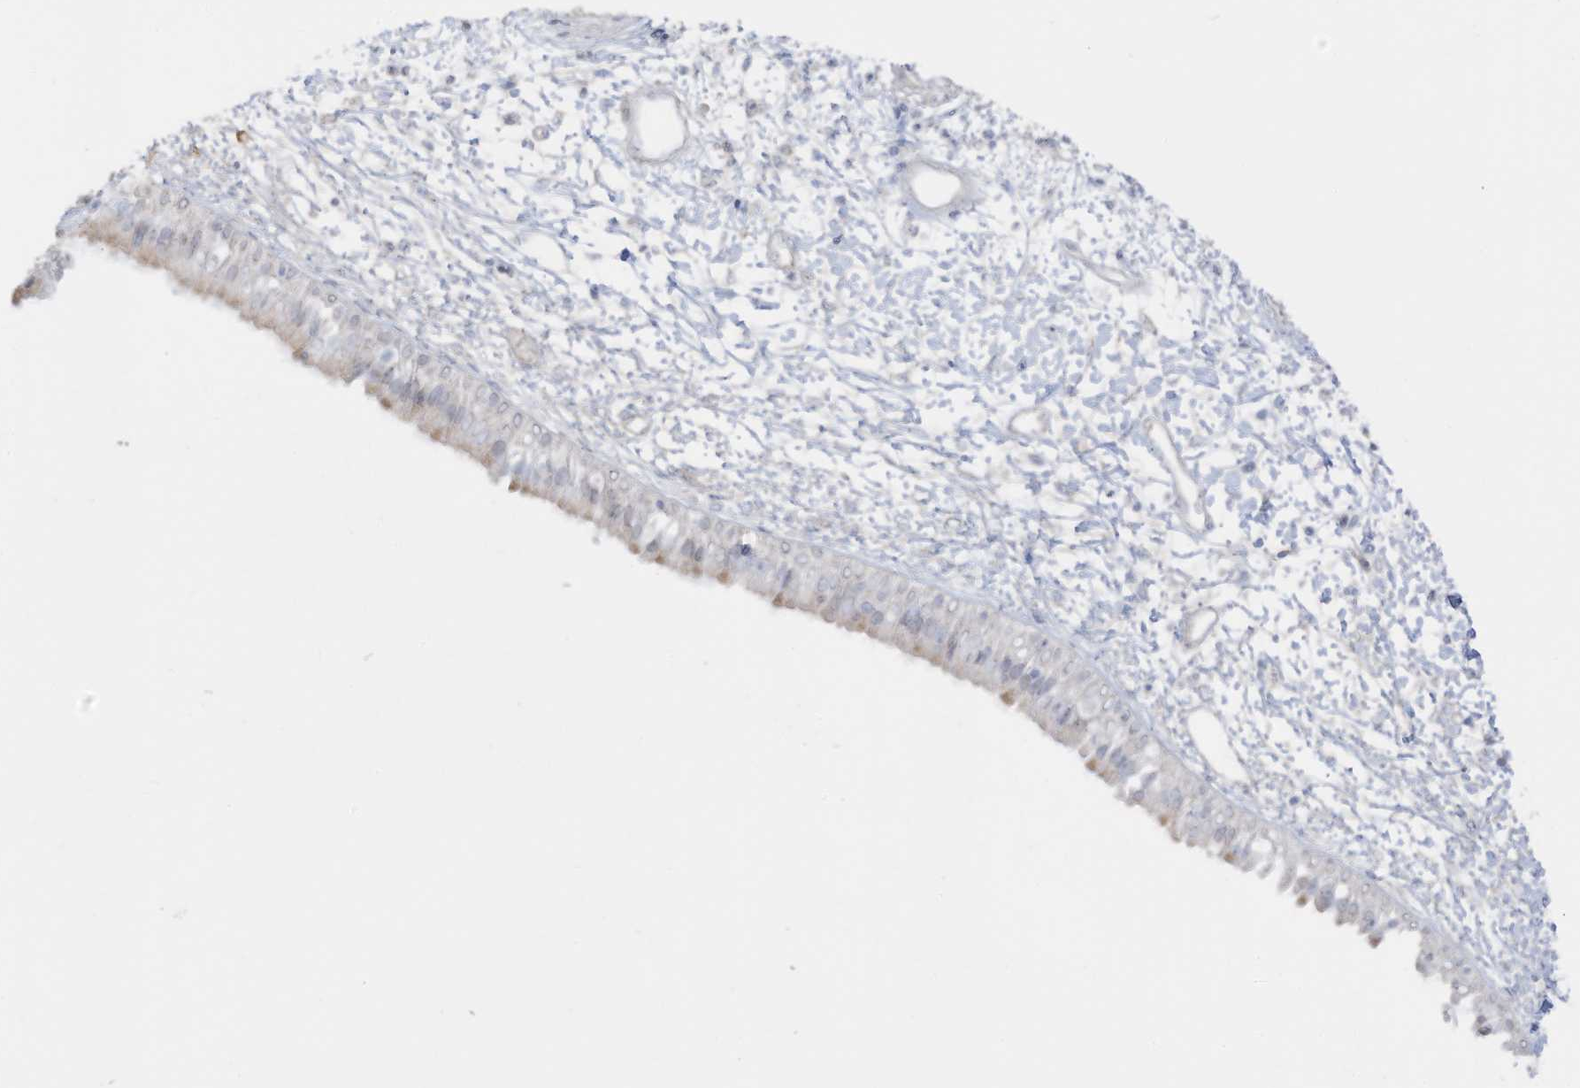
{"staining": {"intensity": "weak", "quantity": "25%-75%", "location": "cytoplasmic/membranous"}, "tissue": "nasopharynx", "cell_type": "Respiratory epithelial cells", "image_type": "normal", "snomed": [{"axis": "morphology", "description": "Normal tissue, NOS"}, {"axis": "topography", "description": "Nasopharynx"}], "caption": "This photomicrograph reveals immunohistochemistry staining of benign human nasopharynx, with low weak cytoplasmic/membranous staining in approximately 25%-75% of respiratory epithelial cells.", "gene": "C11orf87", "patient": {"sex": "male", "age": 22}}